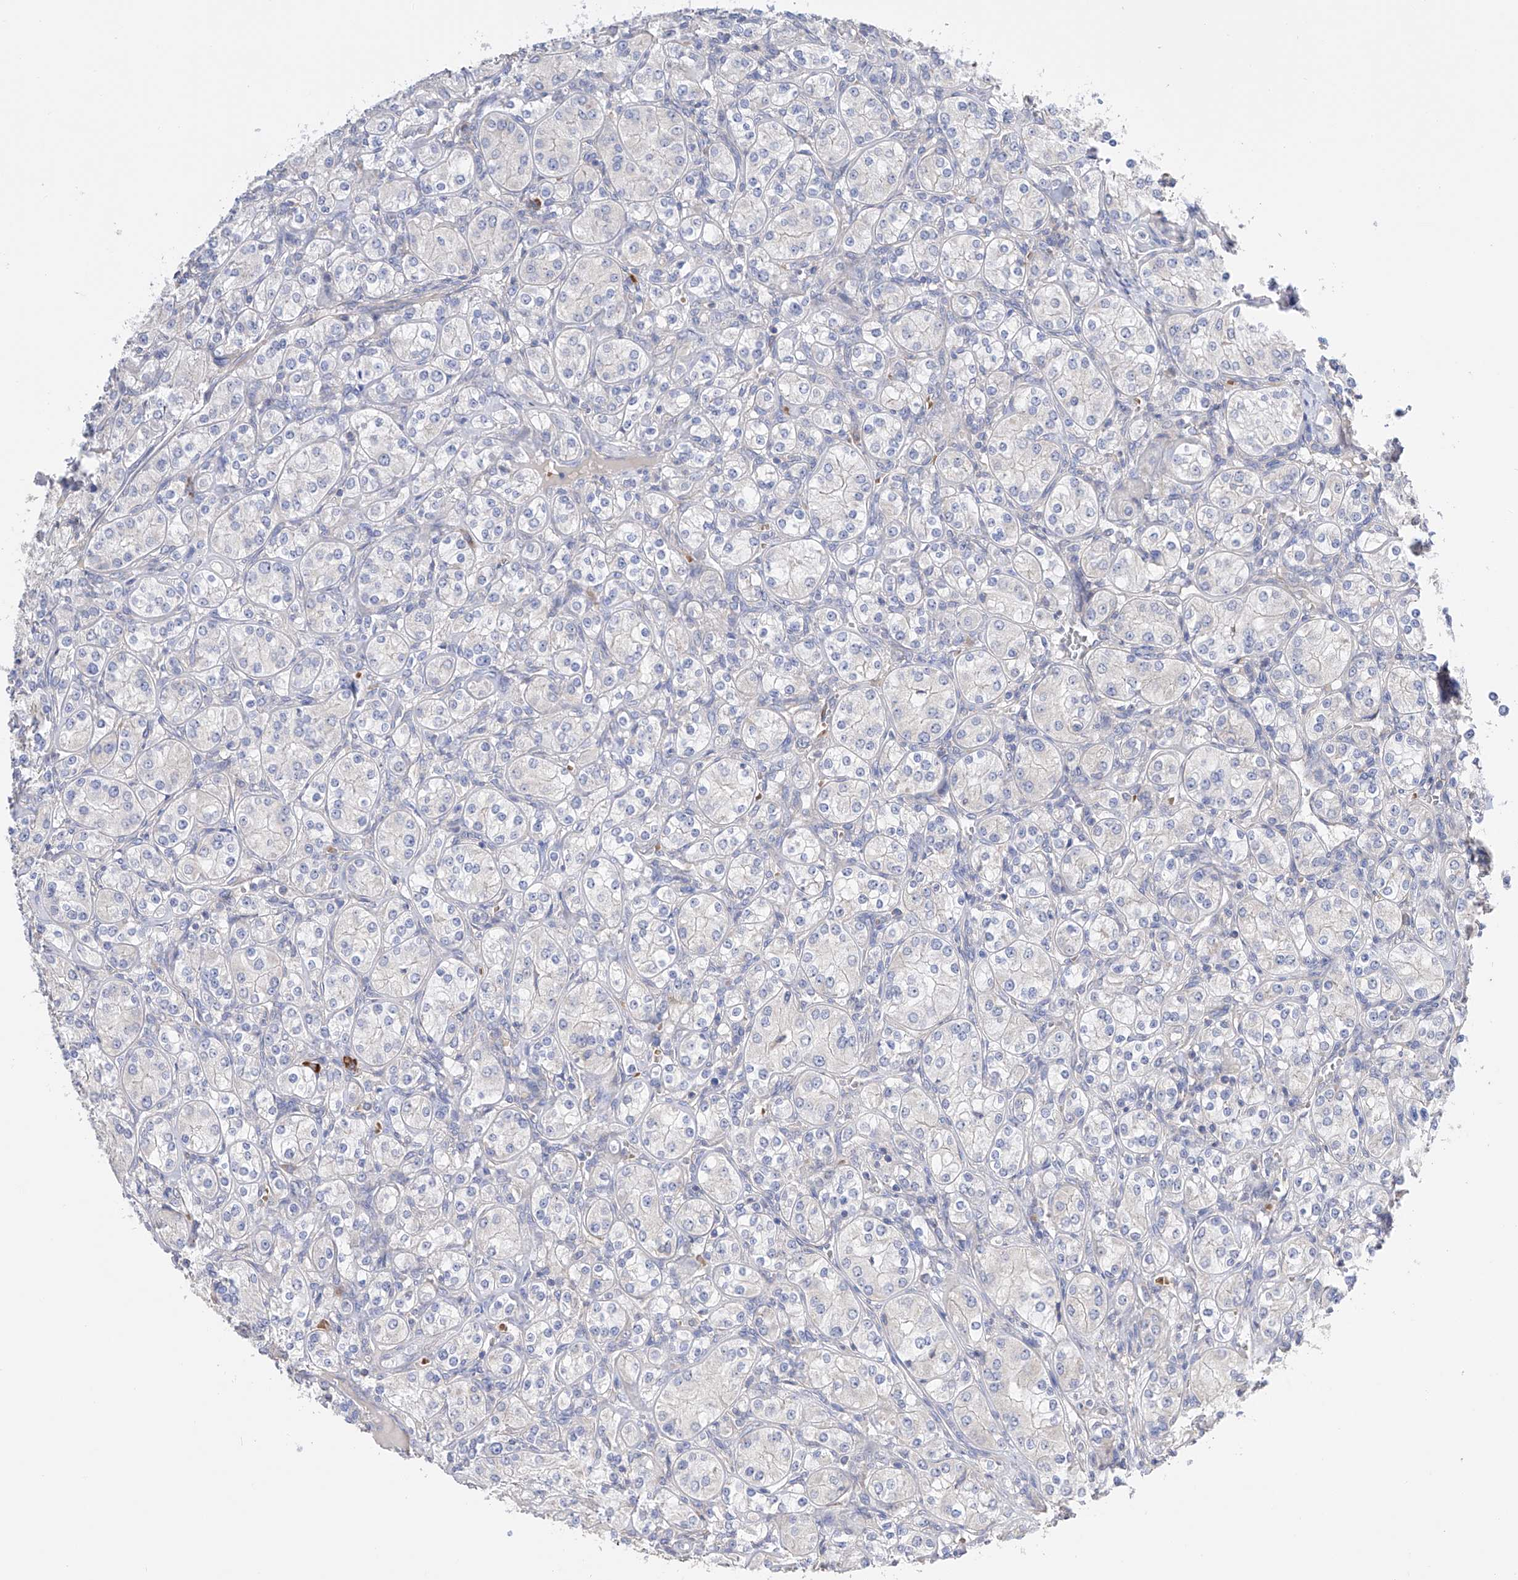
{"staining": {"intensity": "negative", "quantity": "none", "location": "none"}, "tissue": "renal cancer", "cell_type": "Tumor cells", "image_type": "cancer", "snomed": [{"axis": "morphology", "description": "Adenocarcinoma, NOS"}, {"axis": "topography", "description": "Kidney"}], "caption": "The IHC photomicrograph has no significant expression in tumor cells of renal cancer tissue. (DAB immunohistochemistry (IHC), high magnification).", "gene": "NFATC4", "patient": {"sex": "male", "age": 77}}